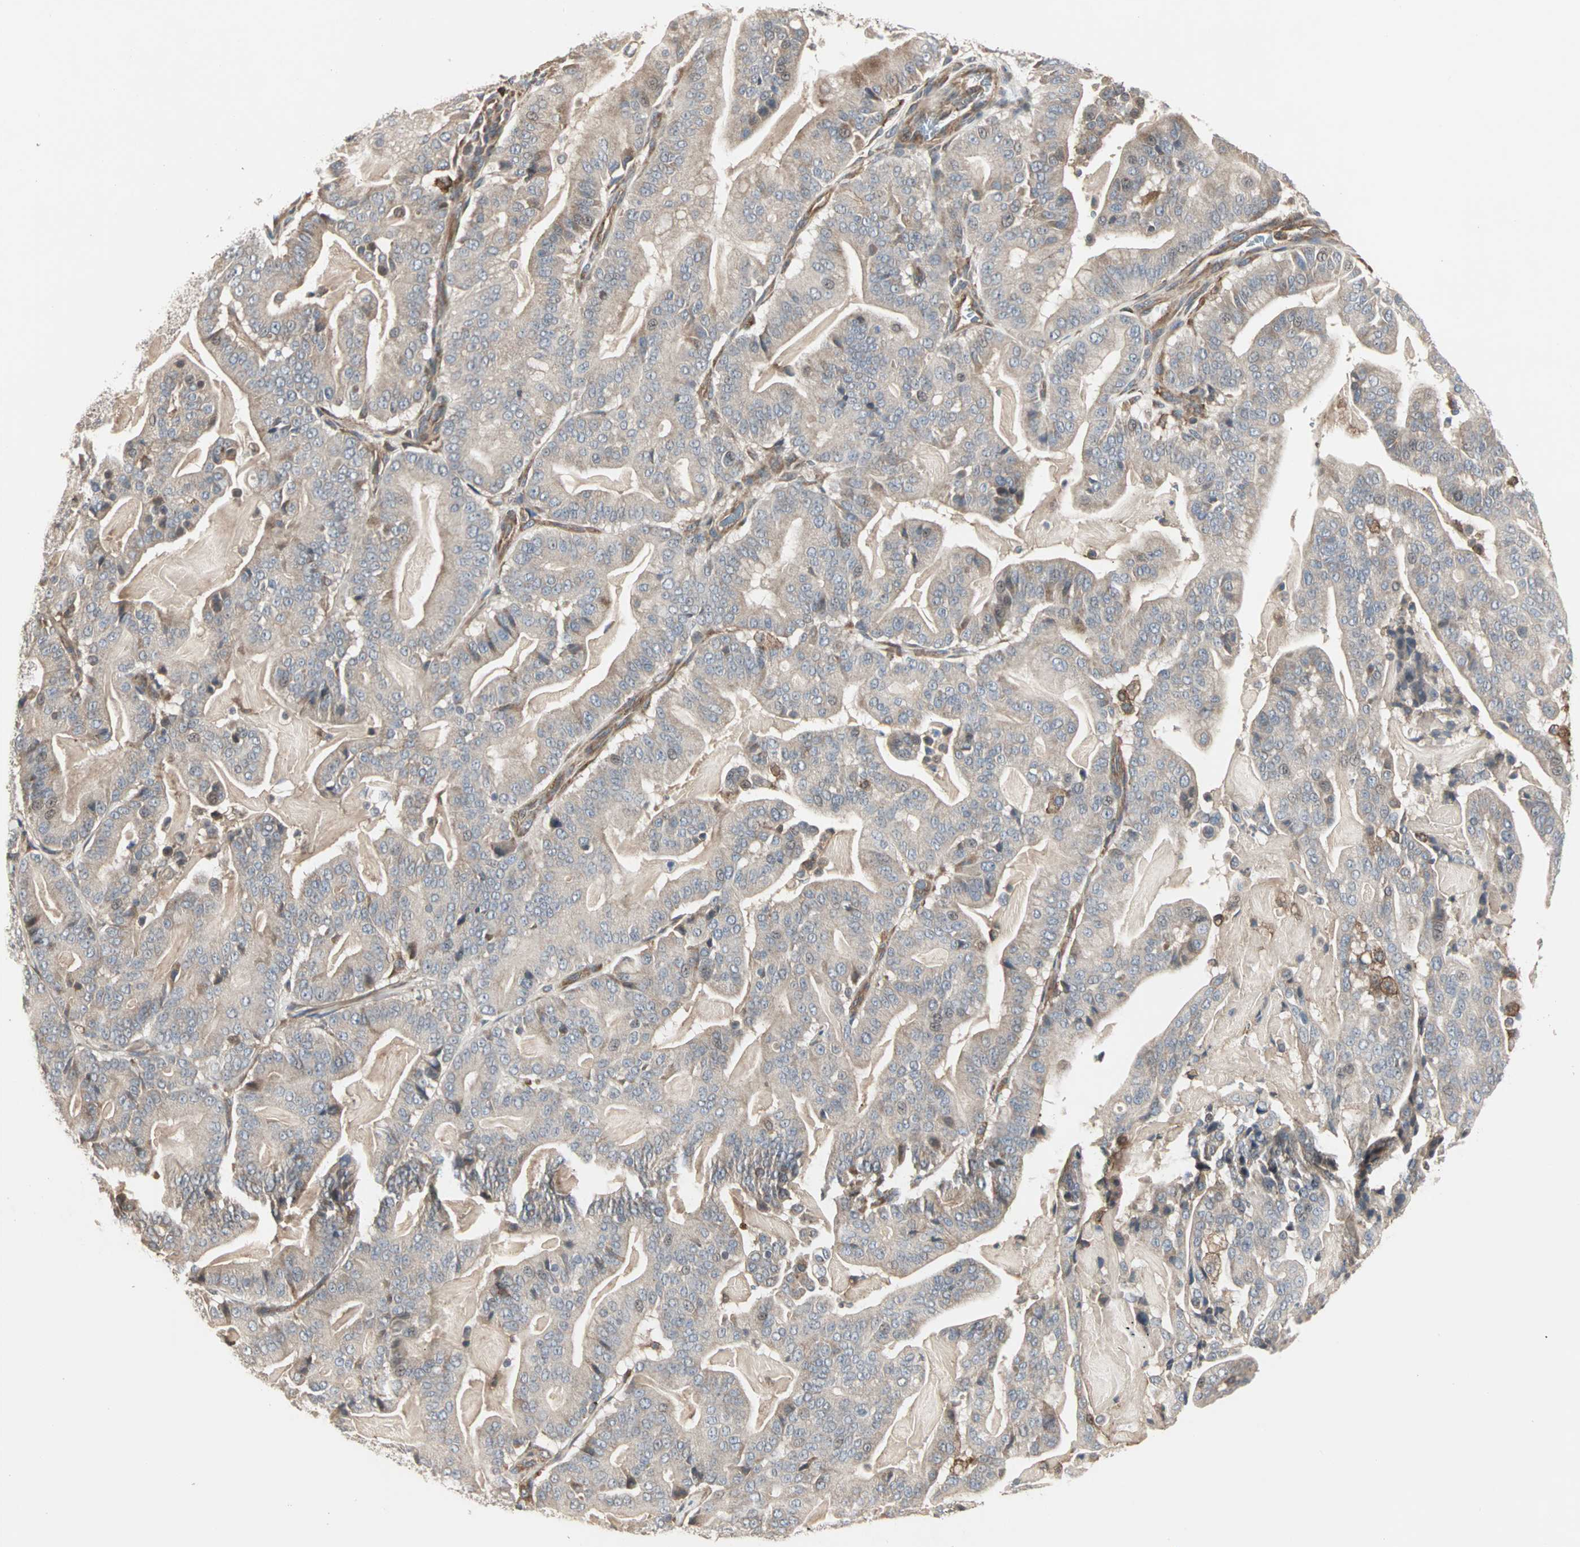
{"staining": {"intensity": "weak", "quantity": ">75%", "location": "cytoplasmic/membranous"}, "tissue": "pancreatic cancer", "cell_type": "Tumor cells", "image_type": "cancer", "snomed": [{"axis": "morphology", "description": "Adenocarcinoma, NOS"}, {"axis": "topography", "description": "Pancreas"}], "caption": "A low amount of weak cytoplasmic/membranous staining is identified in approximately >75% of tumor cells in pancreatic cancer (adenocarcinoma) tissue.", "gene": "GNAI2", "patient": {"sex": "male", "age": 63}}